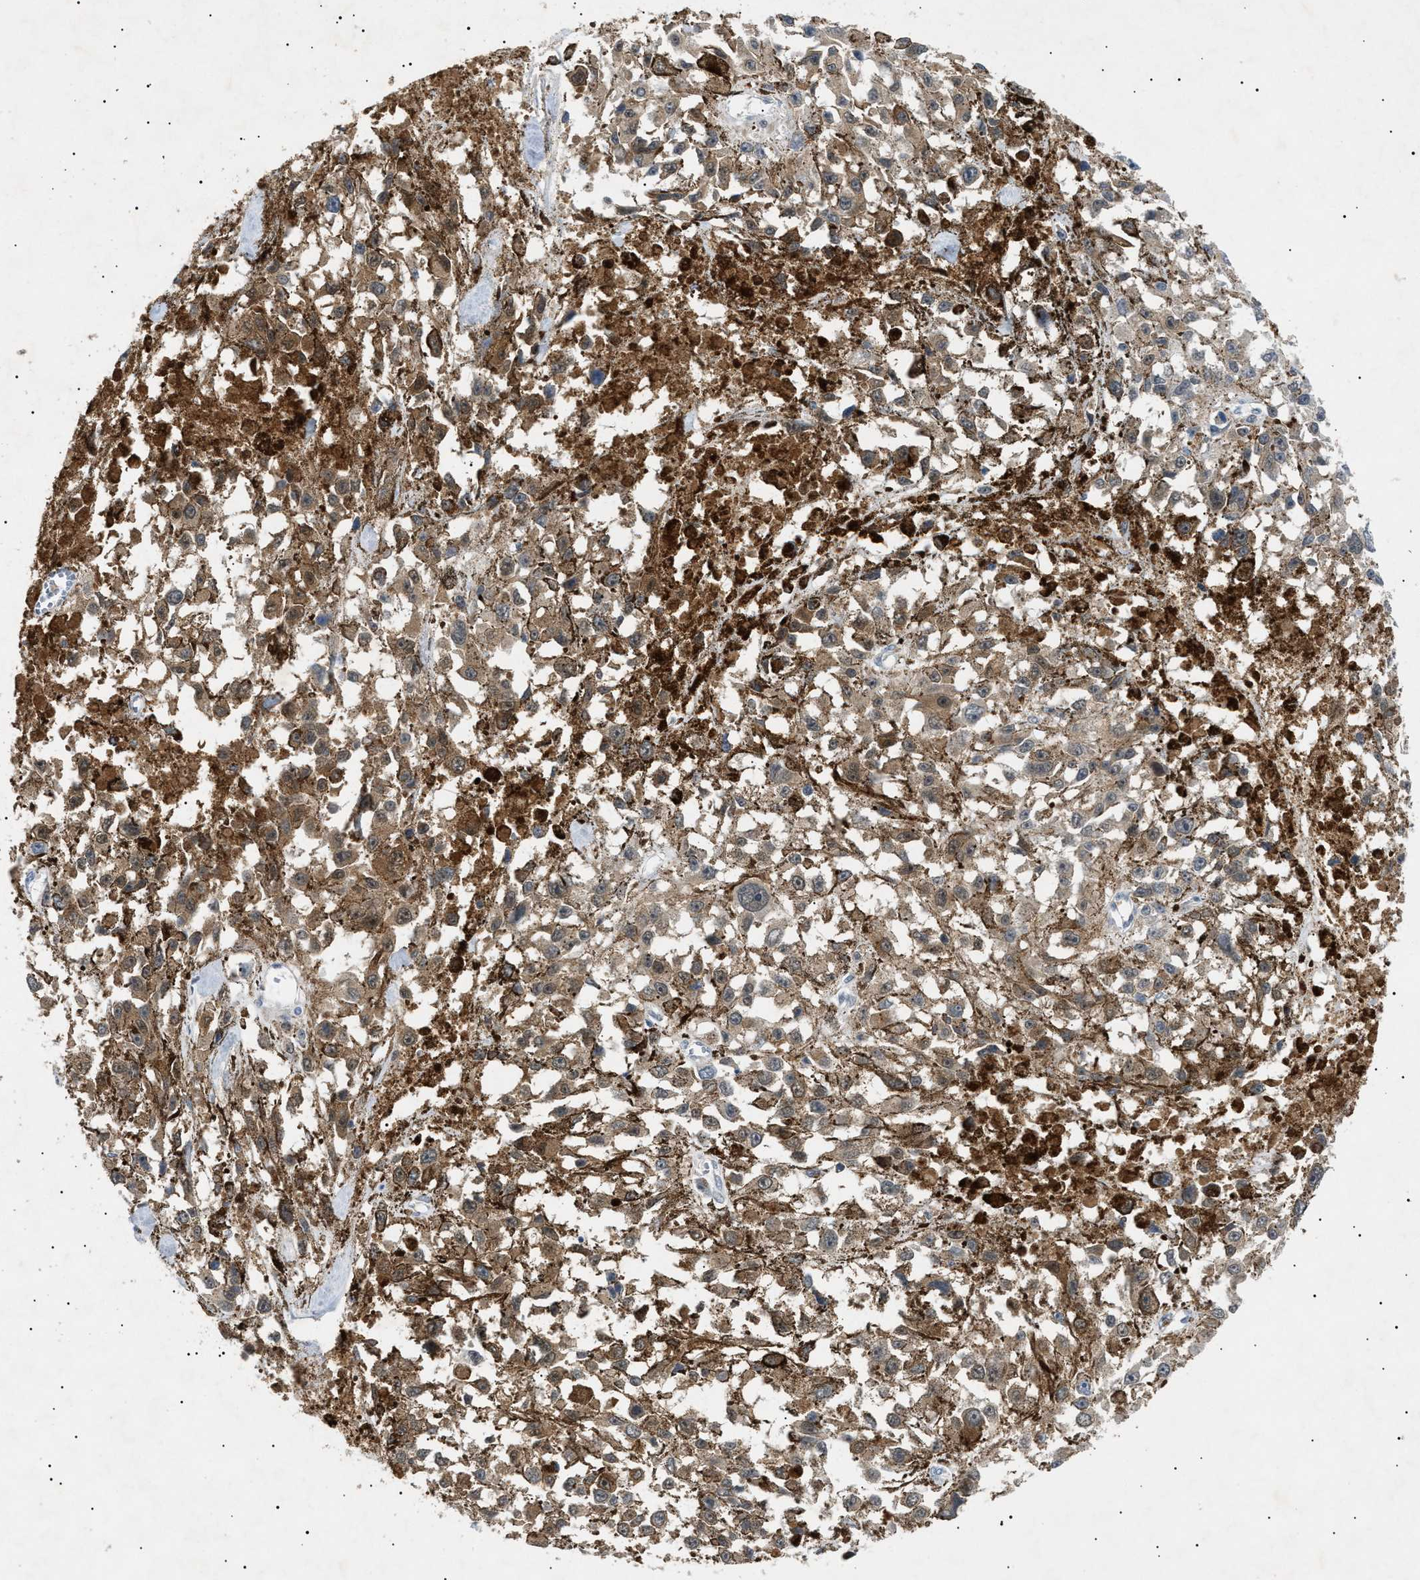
{"staining": {"intensity": "moderate", "quantity": ">75%", "location": "cytoplasmic/membranous"}, "tissue": "melanoma", "cell_type": "Tumor cells", "image_type": "cancer", "snomed": [{"axis": "morphology", "description": "Malignant melanoma, Metastatic site"}, {"axis": "topography", "description": "Lymph node"}], "caption": "IHC image of neoplastic tissue: human melanoma stained using immunohistochemistry (IHC) shows medium levels of moderate protein expression localized specifically in the cytoplasmic/membranous of tumor cells, appearing as a cytoplasmic/membranous brown color.", "gene": "SIRT5", "patient": {"sex": "male", "age": 59}}